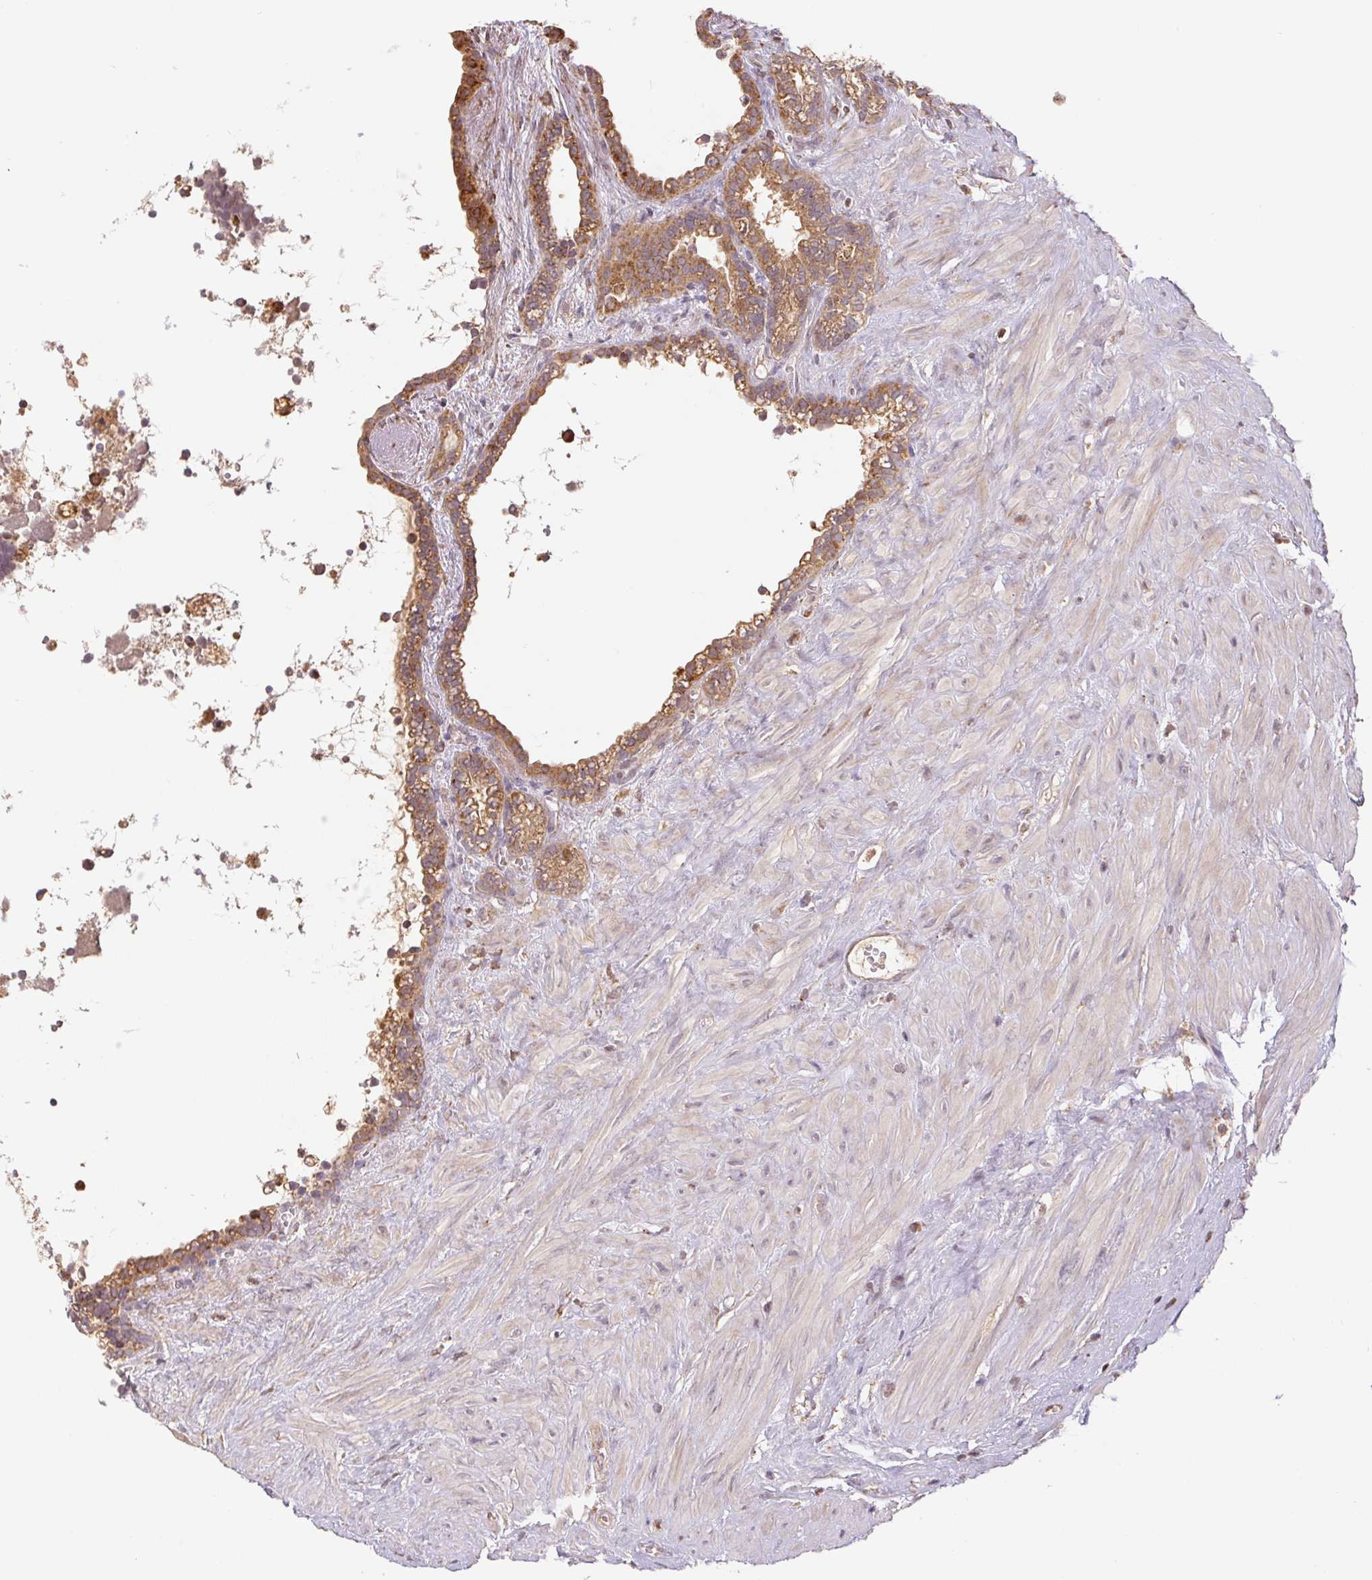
{"staining": {"intensity": "moderate", "quantity": ">75%", "location": "cytoplasmic/membranous"}, "tissue": "seminal vesicle", "cell_type": "Glandular cells", "image_type": "normal", "snomed": [{"axis": "morphology", "description": "Normal tissue, NOS"}, {"axis": "topography", "description": "Seminal veicle"}], "caption": "Protein expression by immunohistochemistry exhibits moderate cytoplasmic/membranous expression in approximately >75% of glandular cells in unremarkable seminal vesicle. Nuclei are stained in blue.", "gene": "MTHFD1L", "patient": {"sex": "male", "age": 76}}